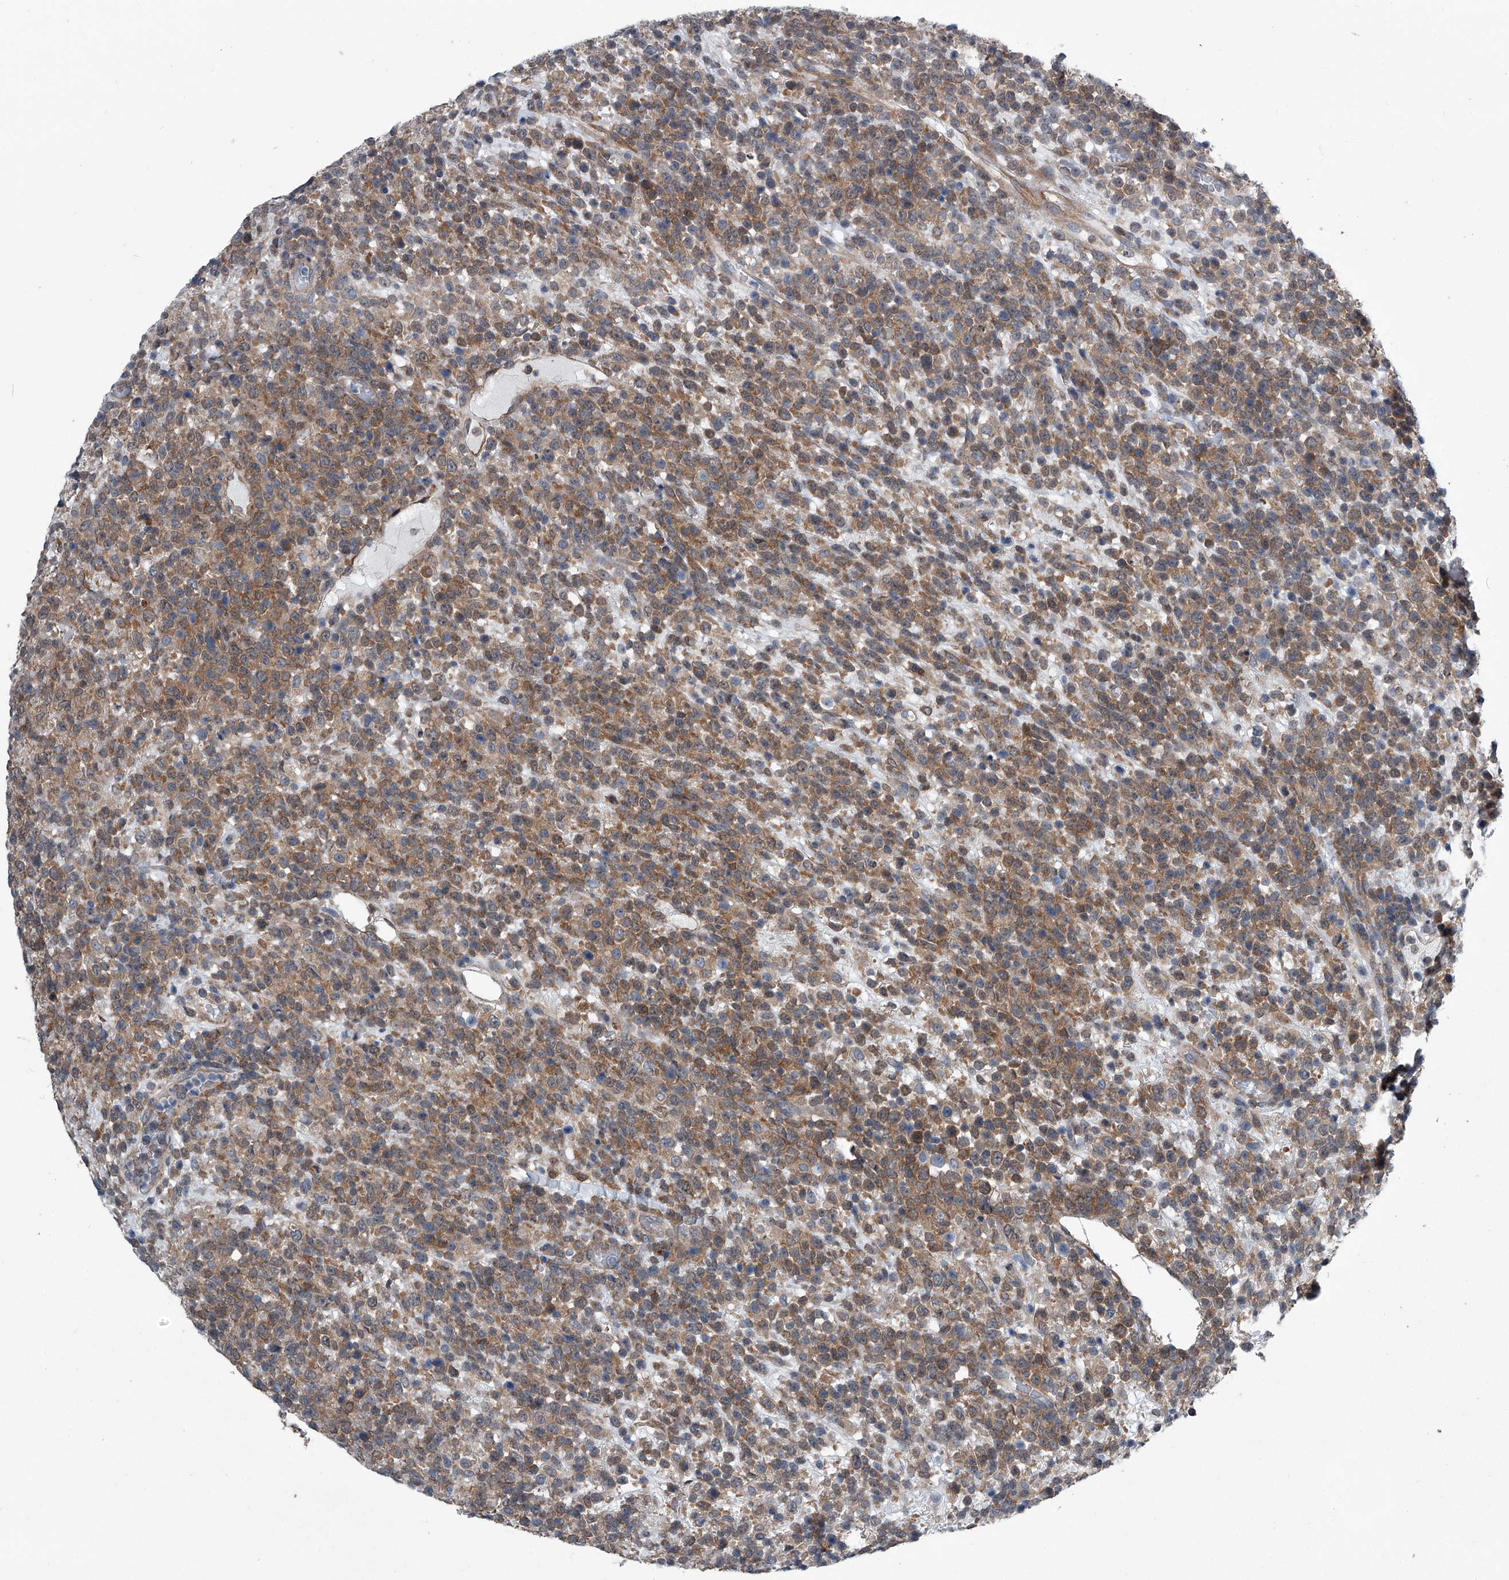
{"staining": {"intensity": "moderate", "quantity": ">75%", "location": "cytoplasmic/membranous"}, "tissue": "lymphoma", "cell_type": "Tumor cells", "image_type": "cancer", "snomed": [{"axis": "morphology", "description": "Malignant lymphoma, non-Hodgkin's type, High grade"}, {"axis": "topography", "description": "Colon"}], "caption": "An immunohistochemistry micrograph of neoplastic tissue is shown. Protein staining in brown shows moderate cytoplasmic/membranous positivity in lymphoma within tumor cells.", "gene": "PPP2R5D", "patient": {"sex": "female", "age": 53}}